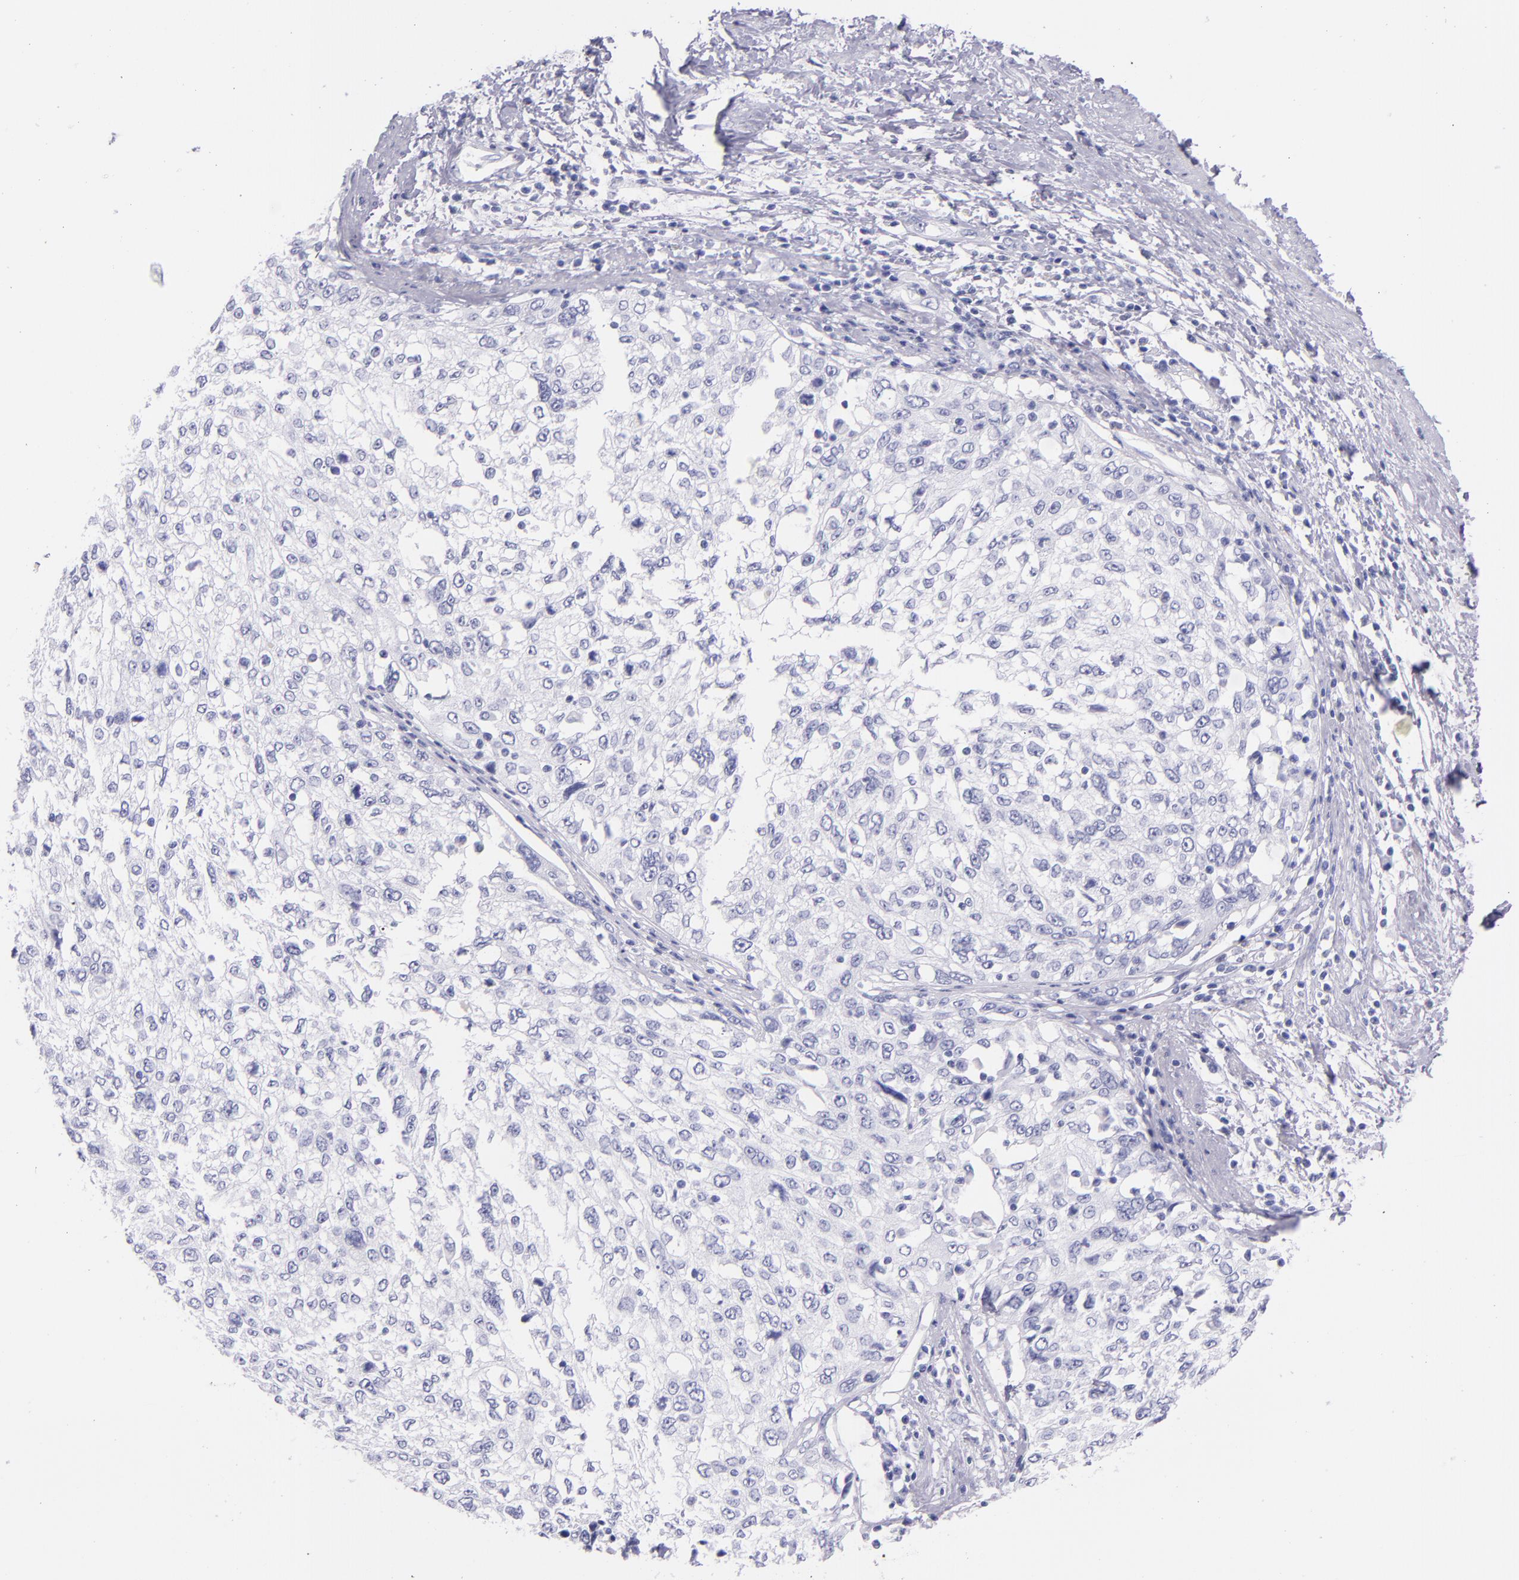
{"staining": {"intensity": "negative", "quantity": "none", "location": "none"}, "tissue": "cervical cancer", "cell_type": "Tumor cells", "image_type": "cancer", "snomed": [{"axis": "morphology", "description": "Squamous cell carcinoma, NOS"}, {"axis": "topography", "description": "Cervix"}], "caption": "Immunohistochemical staining of human squamous cell carcinoma (cervical) displays no significant positivity in tumor cells.", "gene": "SFTPB", "patient": {"sex": "female", "age": 57}}